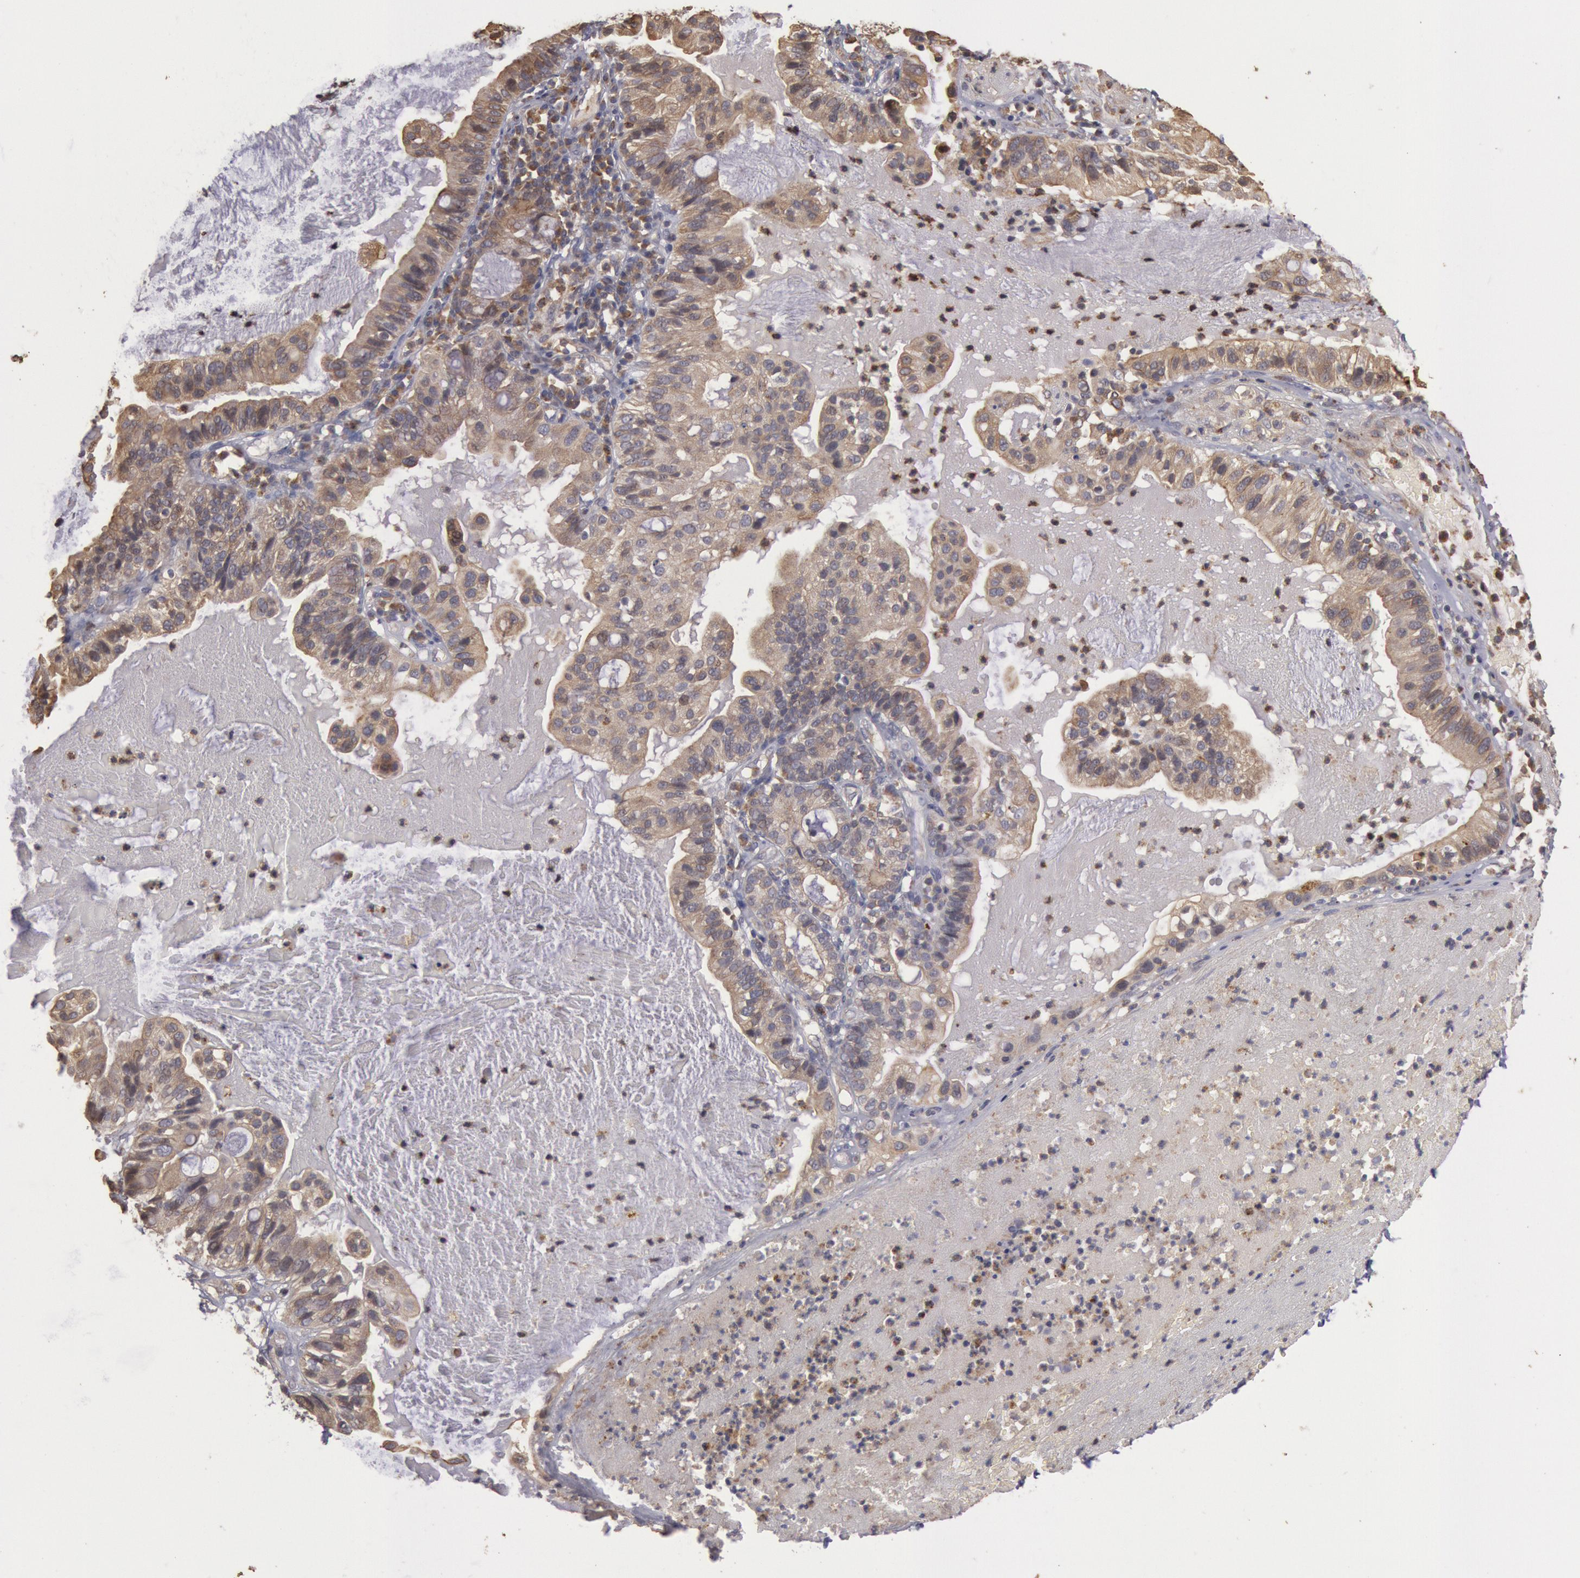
{"staining": {"intensity": "strong", "quantity": ">75%", "location": "cytoplasmic/membranous"}, "tissue": "cervical cancer", "cell_type": "Tumor cells", "image_type": "cancer", "snomed": [{"axis": "morphology", "description": "Adenocarcinoma, NOS"}, {"axis": "topography", "description": "Cervix"}], "caption": "Human cervical cancer stained for a protein (brown) demonstrates strong cytoplasmic/membranous positive expression in about >75% of tumor cells.", "gene": "PLA2G6", "patient": {"sex": "female", "age": 41}}